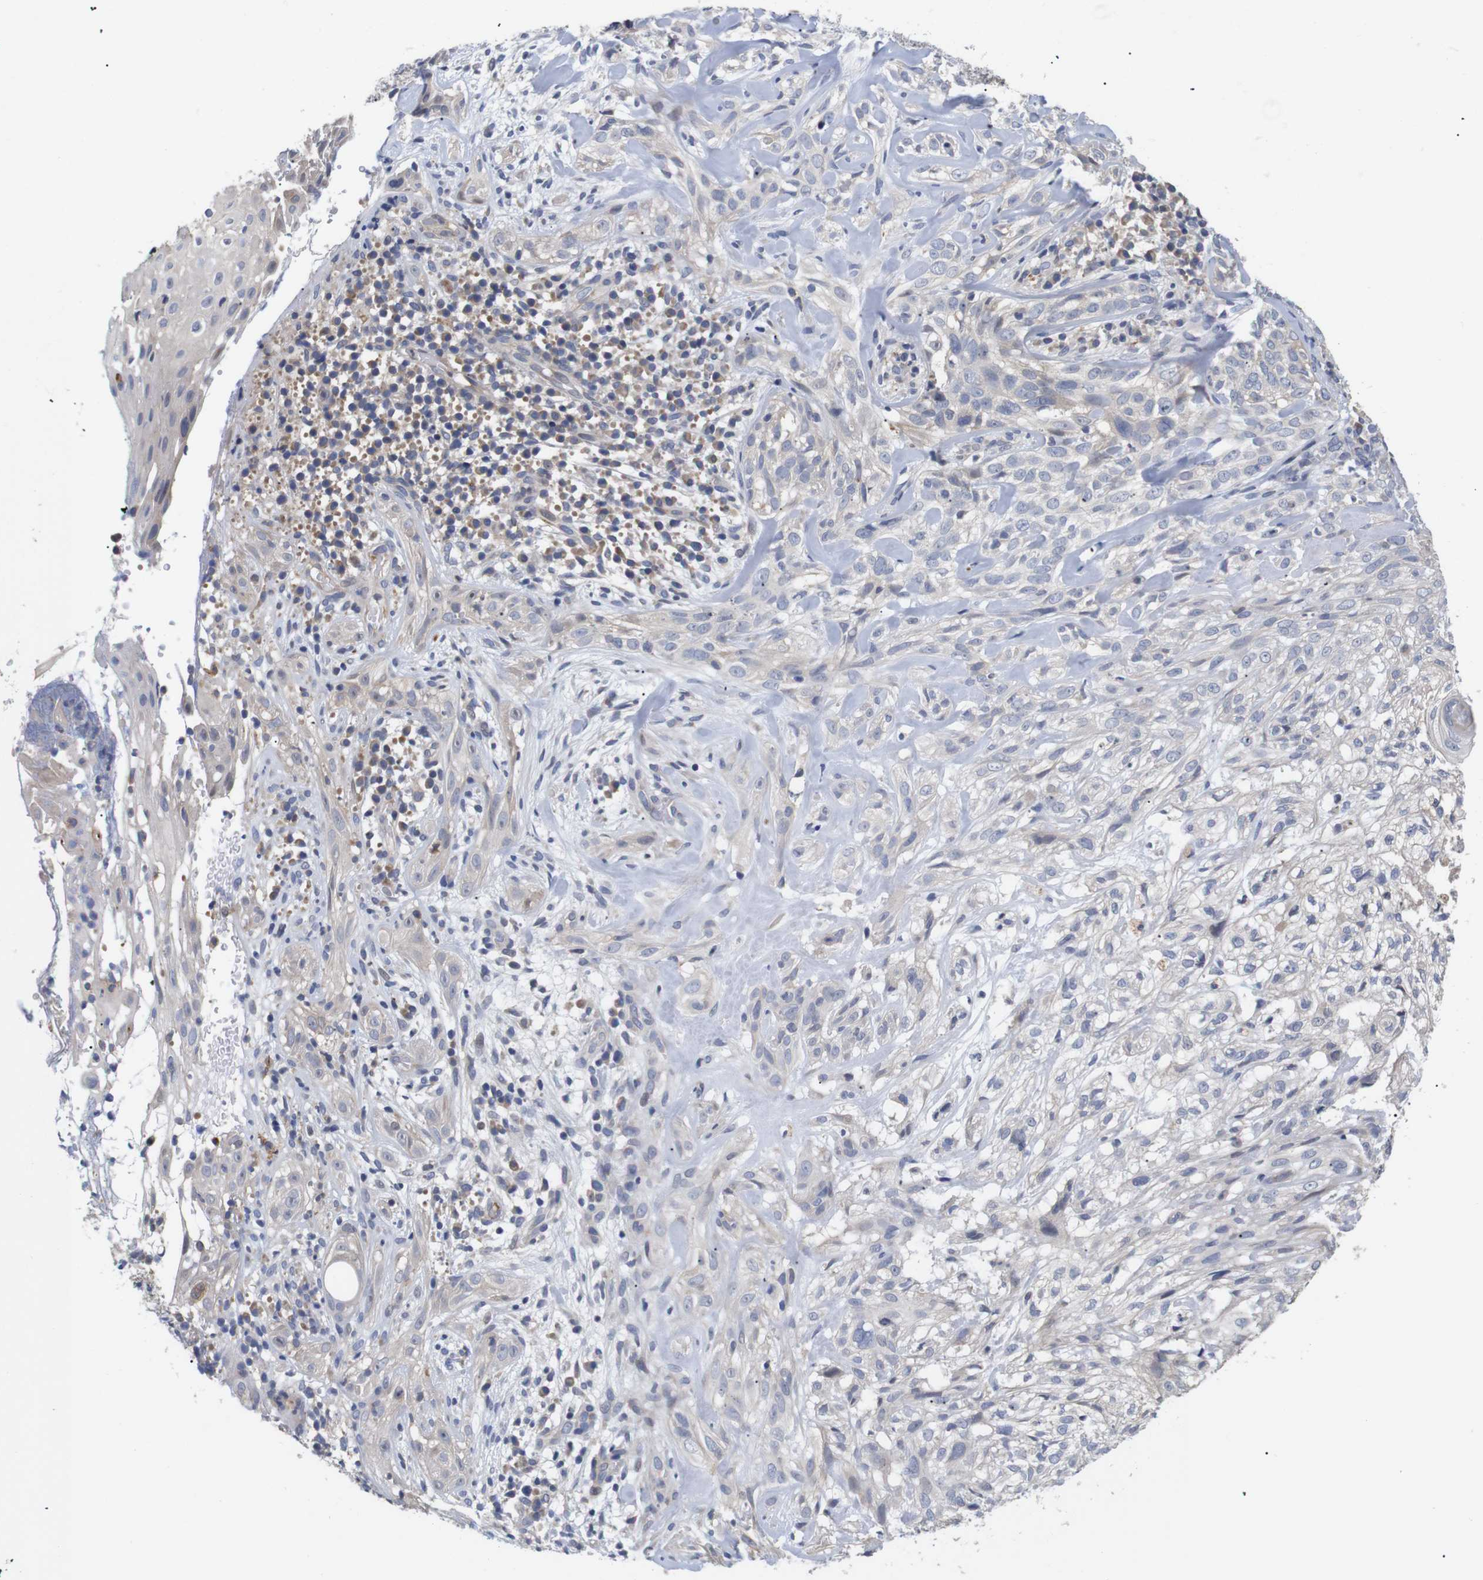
{"staining": {"intensity": "negative", "quantity": "none", "location": "none"}, "tissue": "skin cancer", "cell_type": "Tumor cells", "image_type": "cancer", "snomed": [{"axis": "morphology", "description": "Basal cell carcinoma"}, {"axis": "topography", "description": "Skin"}], "caption": "DAB immunohistochemical staining of human skin cancer (basal cell carcinoma) demonstrates no significant expression in tumor cells.", "gene": "SPRY3", "patient": {"sex": "male", "age": 72}}